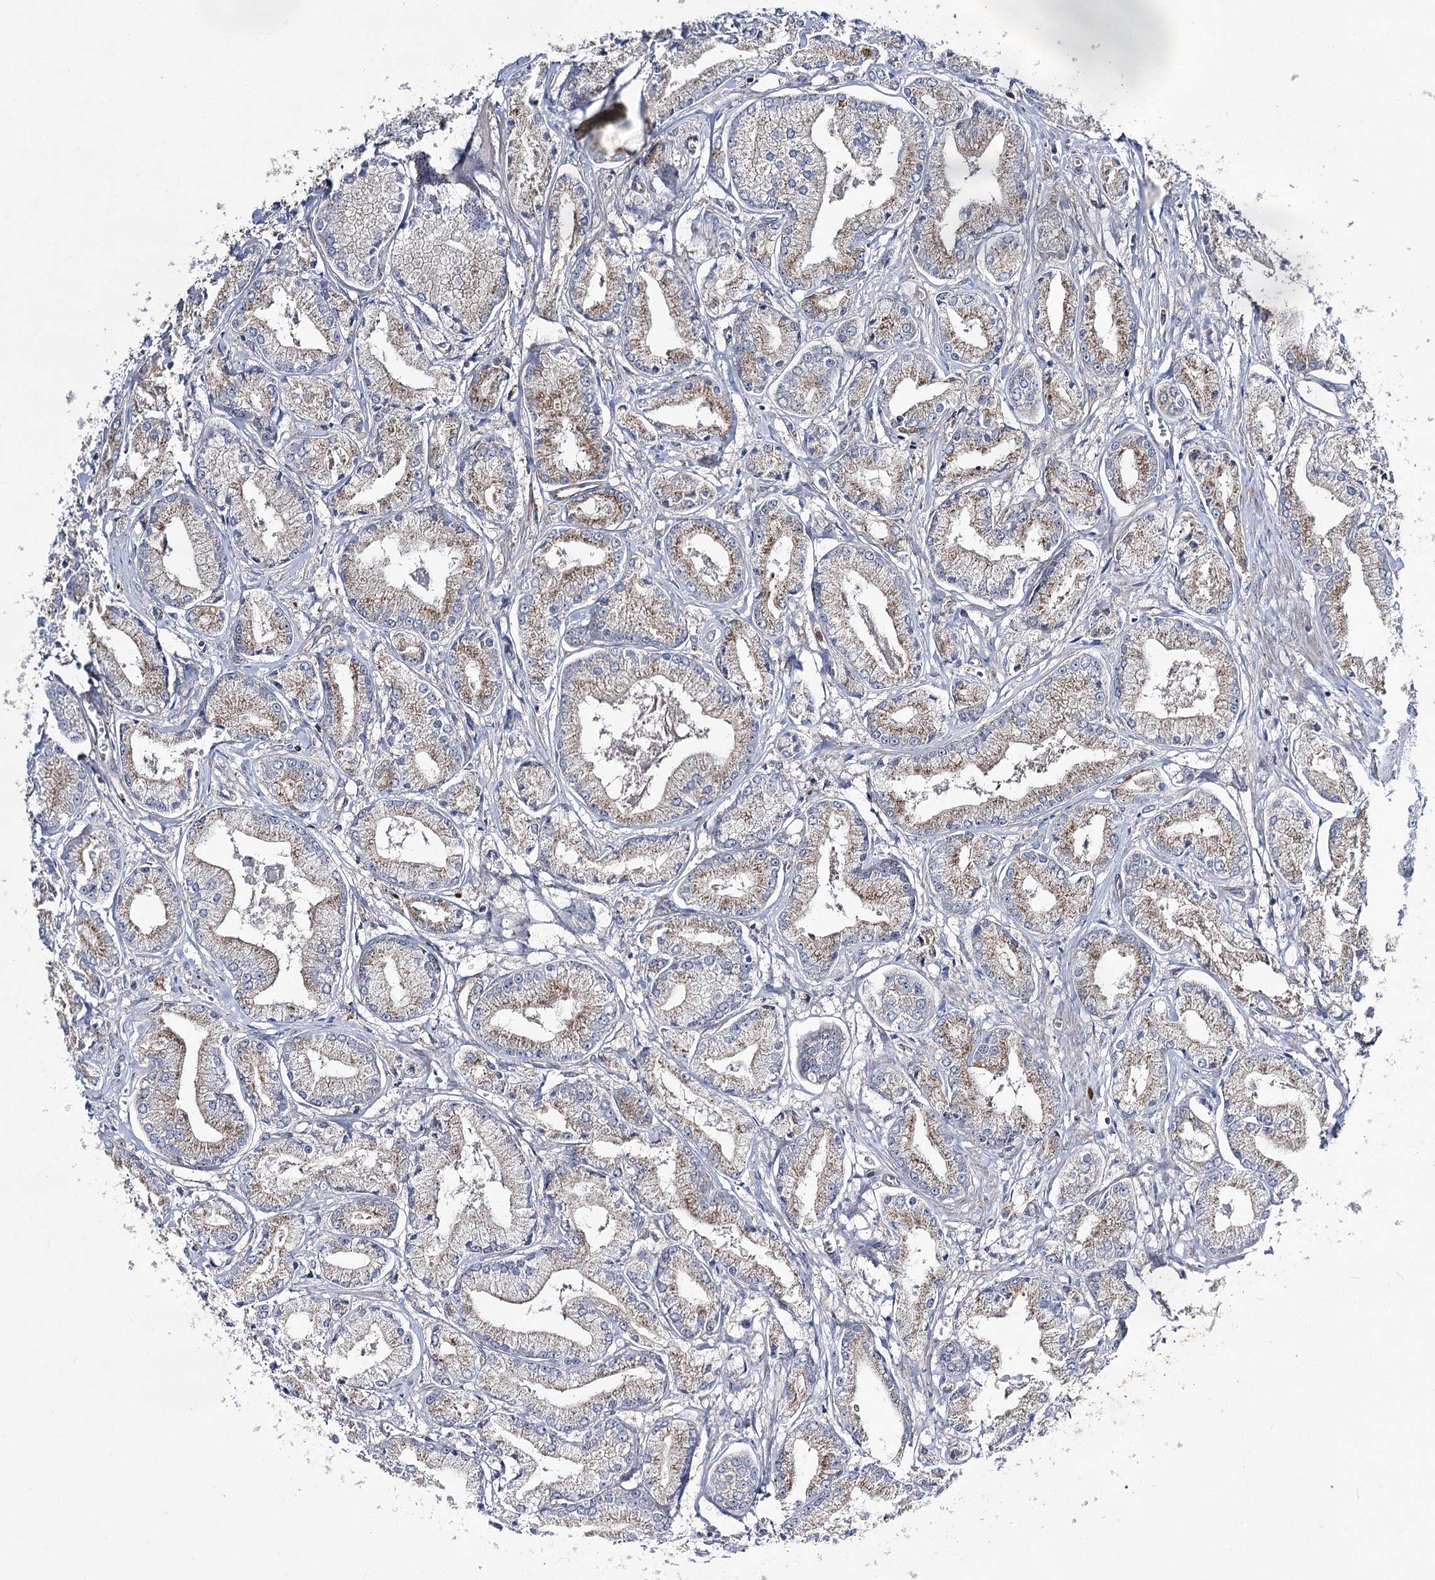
{"staining": {"intensity": "weak", "quantity": "25%-75%", "location": "cytoplasmic/membranous"}, "tissue": "prostate cancer", "cell_type": "Tumor cells", "image_type": "cancer", "snomed": [{"axis": "morphology", "description": "Adenocarcinoma, Low grade"}, {"axis": "topography", "description": "Prostate"}], "caption": "Immunohistochemical staining of prostate cancer displays weak cytoplasmic/membranous protein expression in about 25%-75% of tumor cells. (DAB IHC with brightfield microscopy, high magnification).", "gene": "AURKC", "patient": {"sex": "male", "age": 60}}